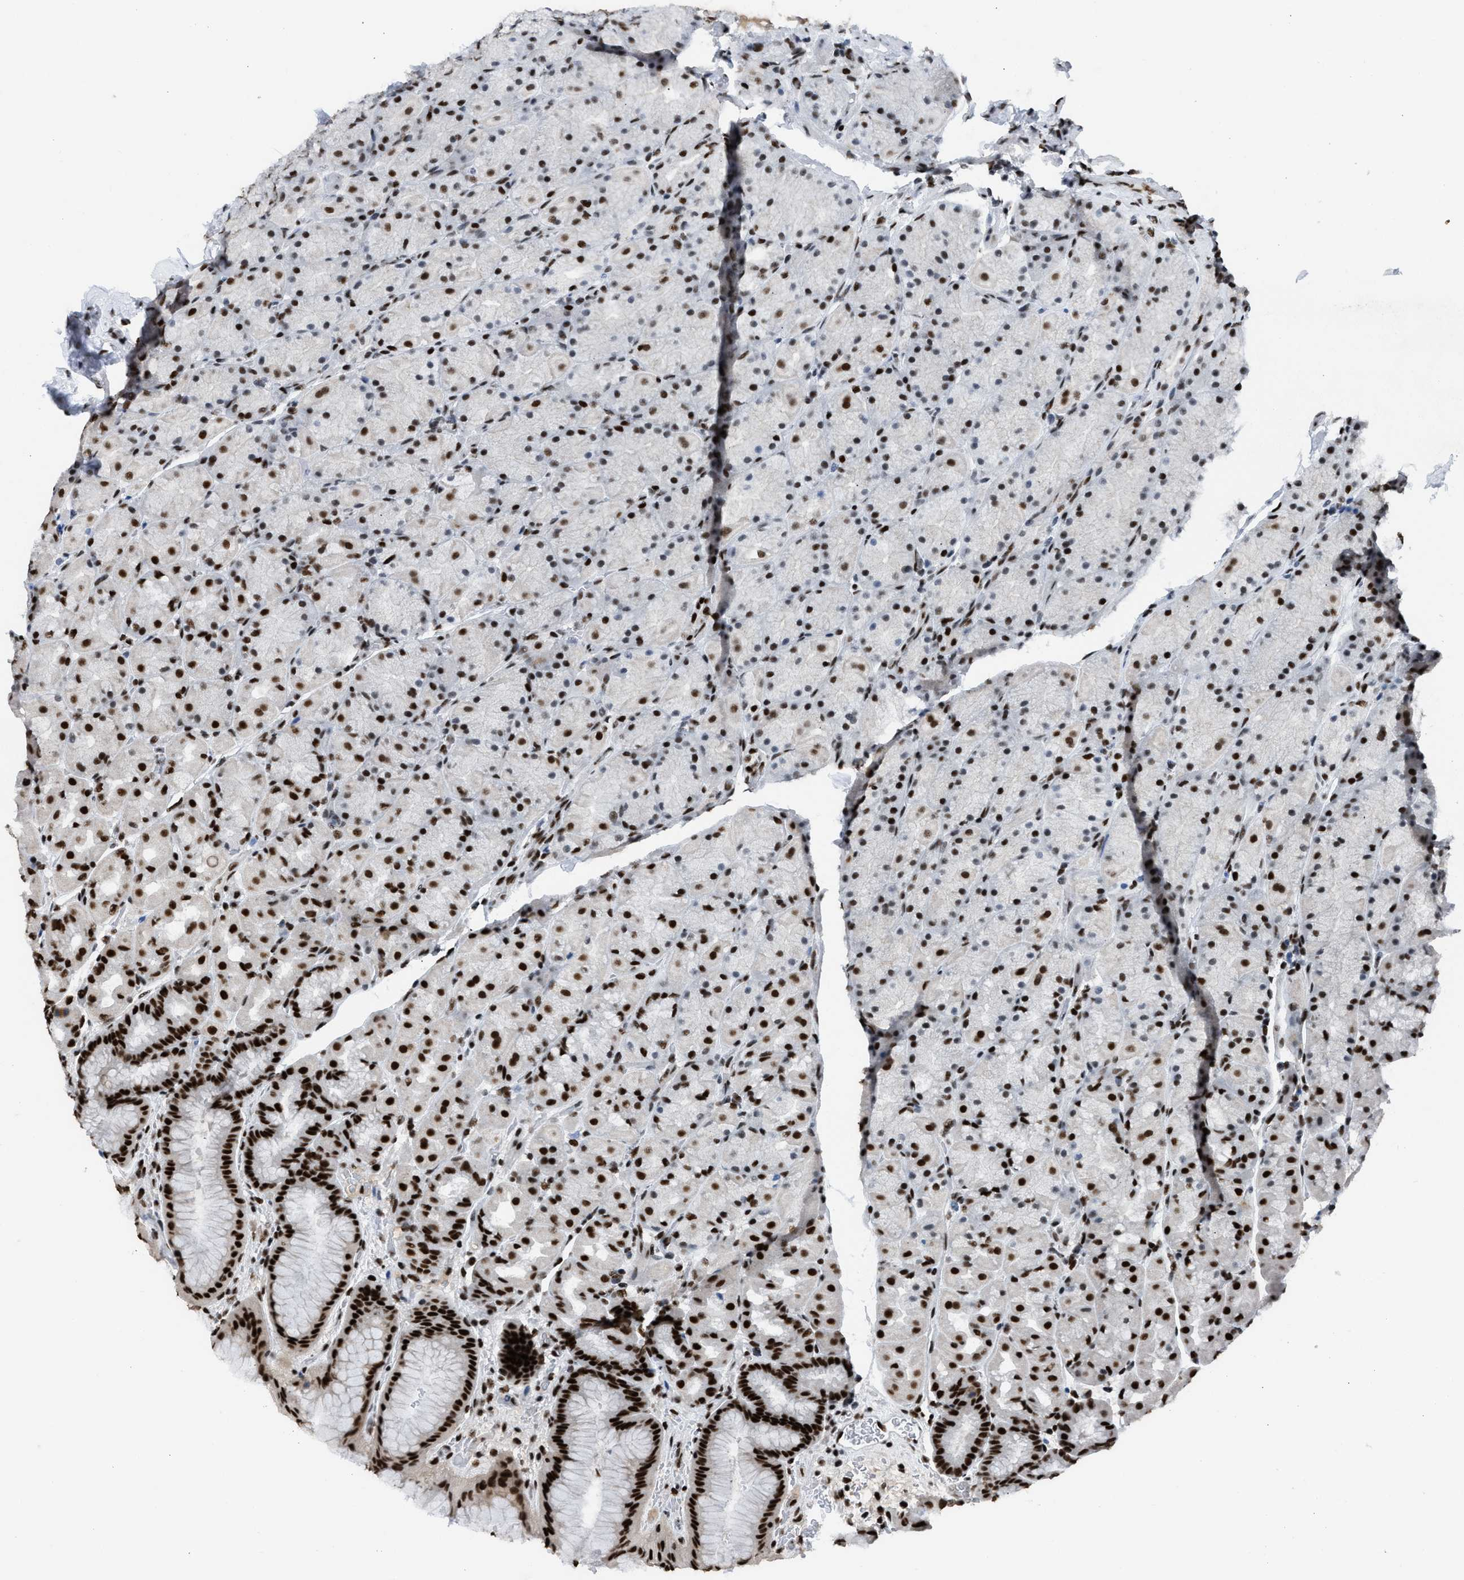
{"staining": {"intensity": "strong", "quantity": "25%-75%", "location": "nuclear"}, "tissue": "stomach", "cell_type": "Glandular cells", "image_type": "normal", "snomed": [{"axis": "morphology", "description": "Normal tissue, NOS"}, {"axis": "morphology", "description": "Carcinoid, malignant, NOS"}, {"axis": "topography", "description": "Stomach, upper"}], "caption": "An image of stomach stained for a protein demonstrates strong nuclear brown staining in glandular cells.", "gene": "SCAF4", "patient": {"sex": "male", "age": 39}}